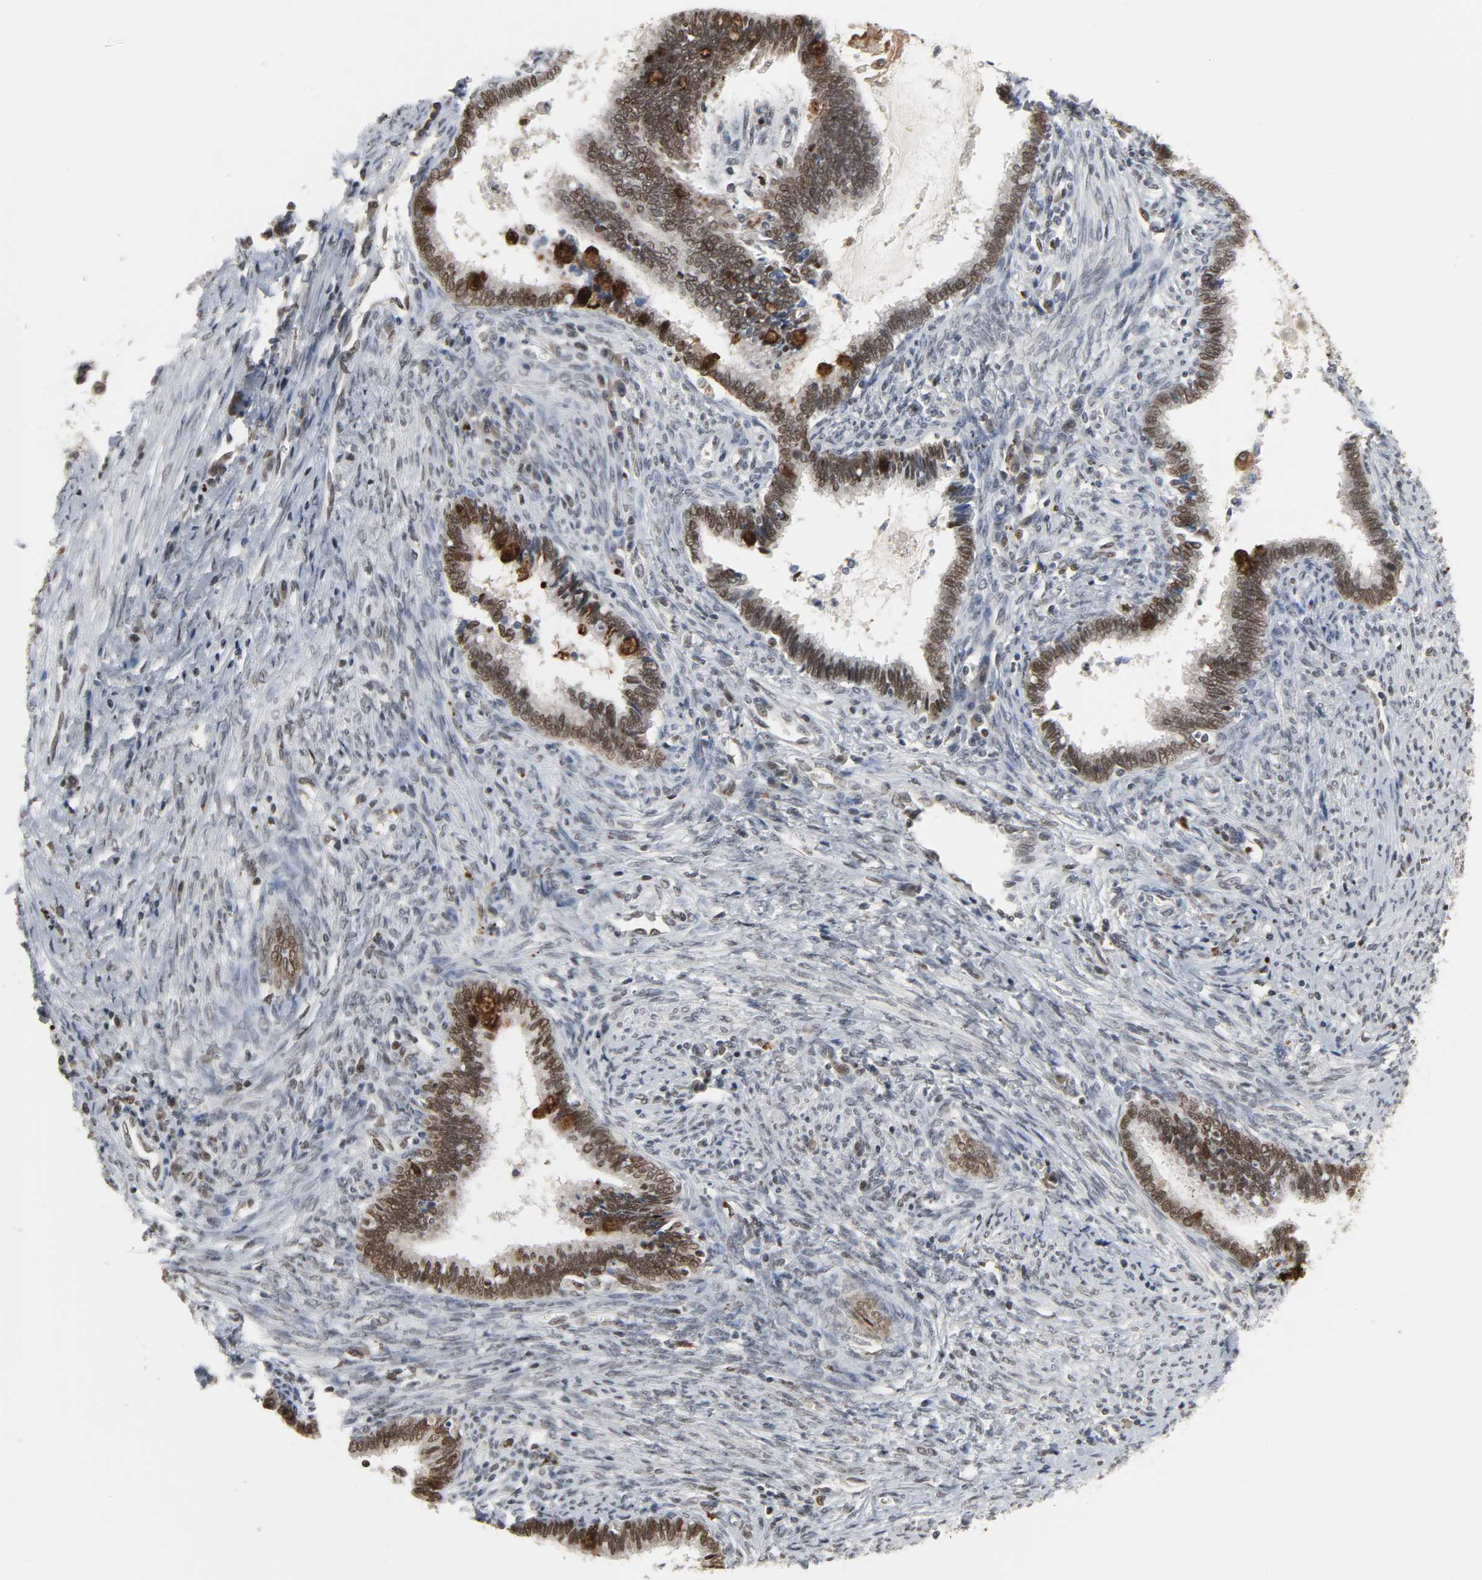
{"staining": {"intensity": "moderate", "quantity": ">75%", "location": "nuclear"}, "tissue": "cervical cancer", "cell_type": "Tumor cells", "image_type": "cancer", "snomed": [{"axis": "morphology", "description": "Adenocarcinoma, NOS"}, {"axis": "topography", "description": "Cervix"}], "caption": "Immunohistochemistry histopathology image of neoplastic tissue: human cervical cancer stained using immunohistochemistry (IHC) exhibits medium levels of moderate protein expression localized specifically in the nuclear of tumor cells, appearing as a nuclear brown color.", "gene": "DAZAP1", "patient": {"sex": "female", "age": 44}}